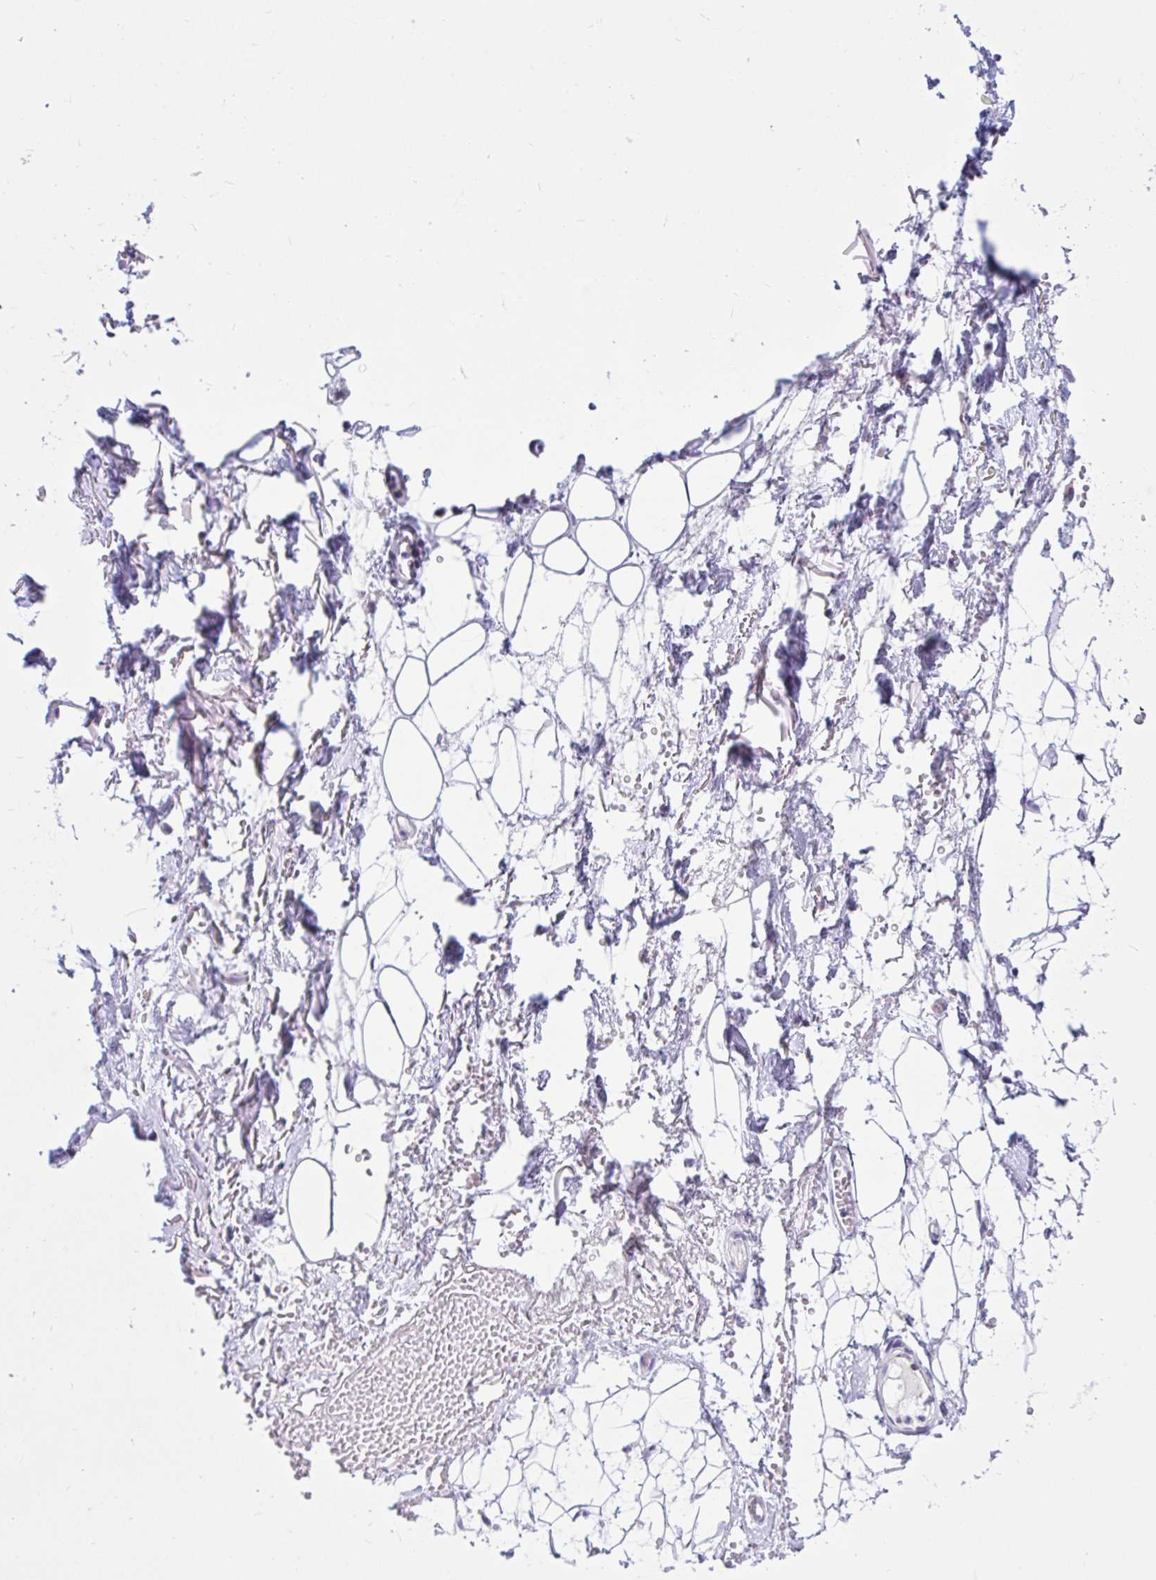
{"staining": {"intensity": "negative", "quantity": "none", "location": "none"}, "tissue": "adipose tissue", "cell_type": "Adipocytes", "image_type": "normal", "snomed": [{"axis": "morphology", "description": "Normal tissue, NOS"}, {"axis": "topography", "description": "Anal"}, {"axis": "topography", "description": "Peripheral nerve tissue"}], "caption": "DAB (3,3'-diaminobenzidine) immunohistochemical staining of benign human adipose tissue reveals no significant positivity in adipocytes.", "gene": "OR13A1", "patient": {"sex": "male", "age": 78}}